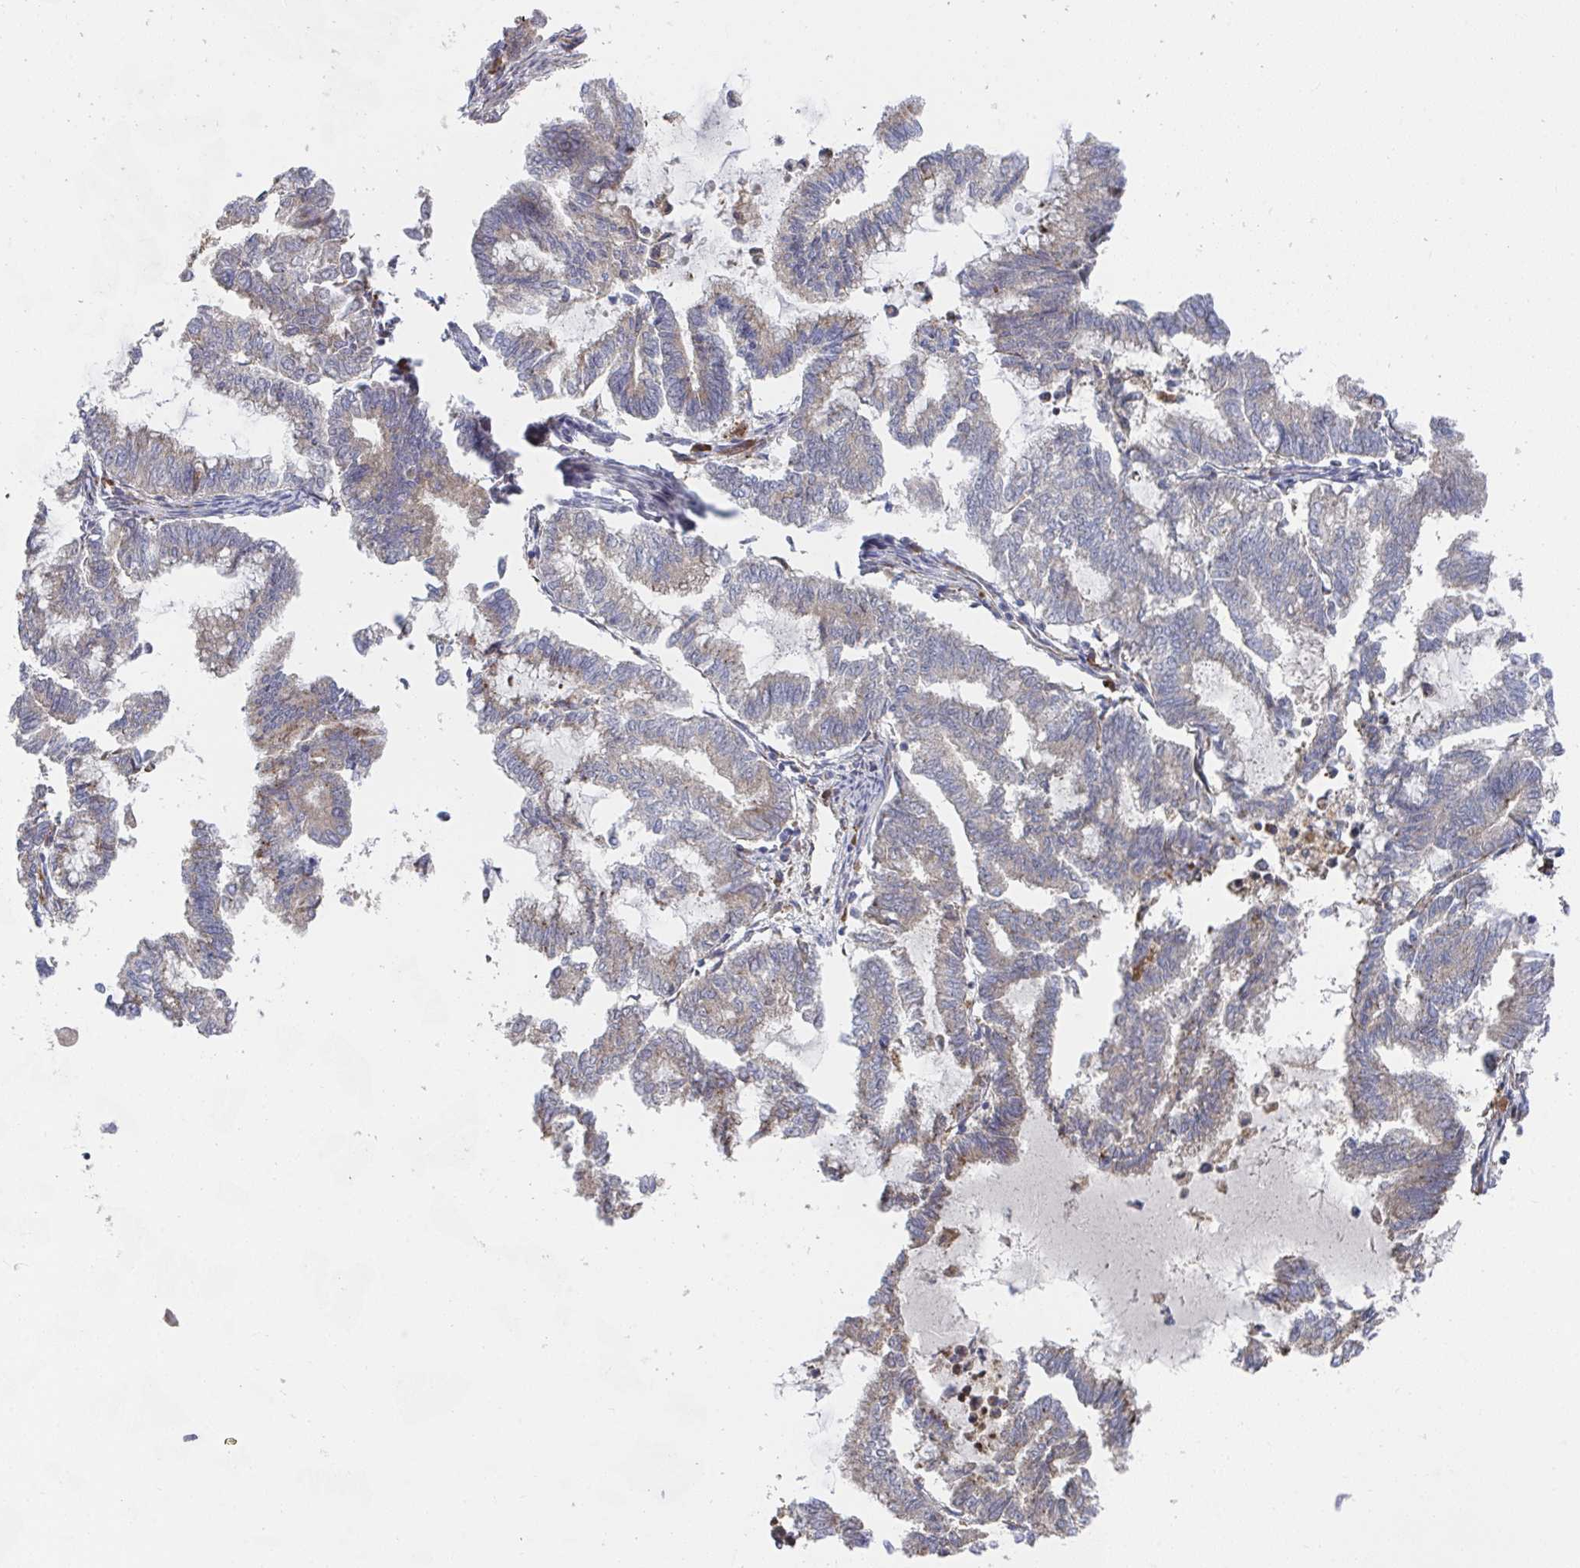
{"staining": {"intensity": "moderate", "quantity": "<25%", "location": "cytoplasmic/membranous"}, "tissue": "endometrial cancer", "cell_type": "Tumor cells", "image_type": "cancer", "snomed": [{"axis": "morphology", "description": "Adenocarcinoma, NOS"}, {"axis": "topography", "description": "Endometrium"}], "caption": "Endometrial adenocarcinoma tissue exhibits moderate cytoplasmic/membranous expression in approximately <25% of tumor cells, visualized by immunohistochemistry.", "gene": "FJX1", "patient": {"sex": "female", "age": 79}}